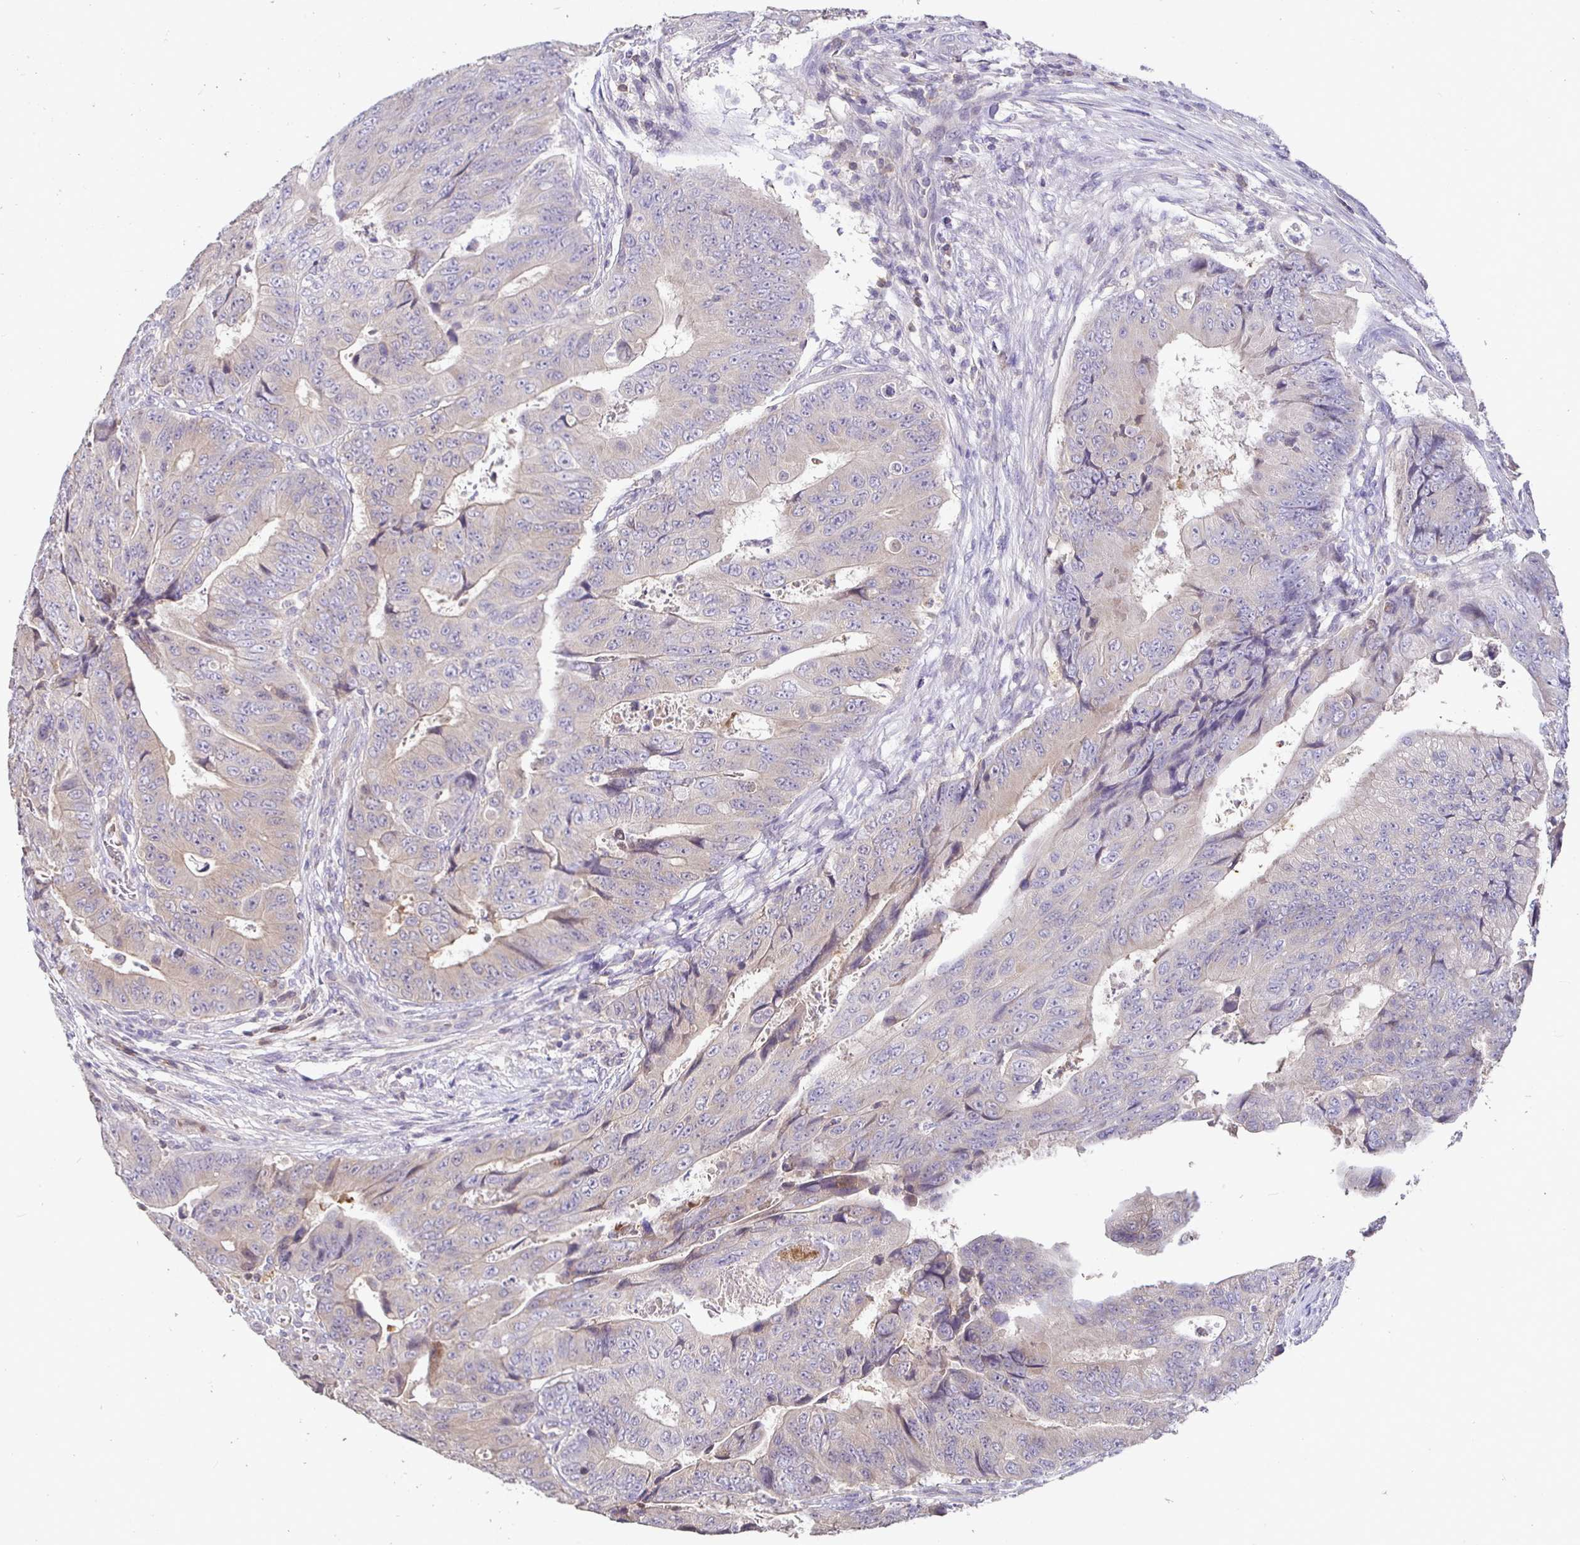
{"staining": {"intensity": "weak", "quantity": "<25%", "location": "cytoplasmic/membranous"}, "tissue": "colorectal cancer", "cell_type": "Tumor cells", "image_type": "cancer", "snomed": [{"axis": "morphology", "description": "Adenocarcinoma, NOS"}, {"axis": "topography", "description": "Colon"}], "caption": "Immunohistochemistry histopathology image of colorectal cancer (adenocarcinoma) stained for a protein (brown), which reveals no expression in tumor cells. The staining is performed using DAB (3,3'-diaminobenzidine) brown chromogen with nuclei counter-stained in using hematoxylin.", "gene": "SHISA4", "patient": {"sex": "female", "age": 48}}